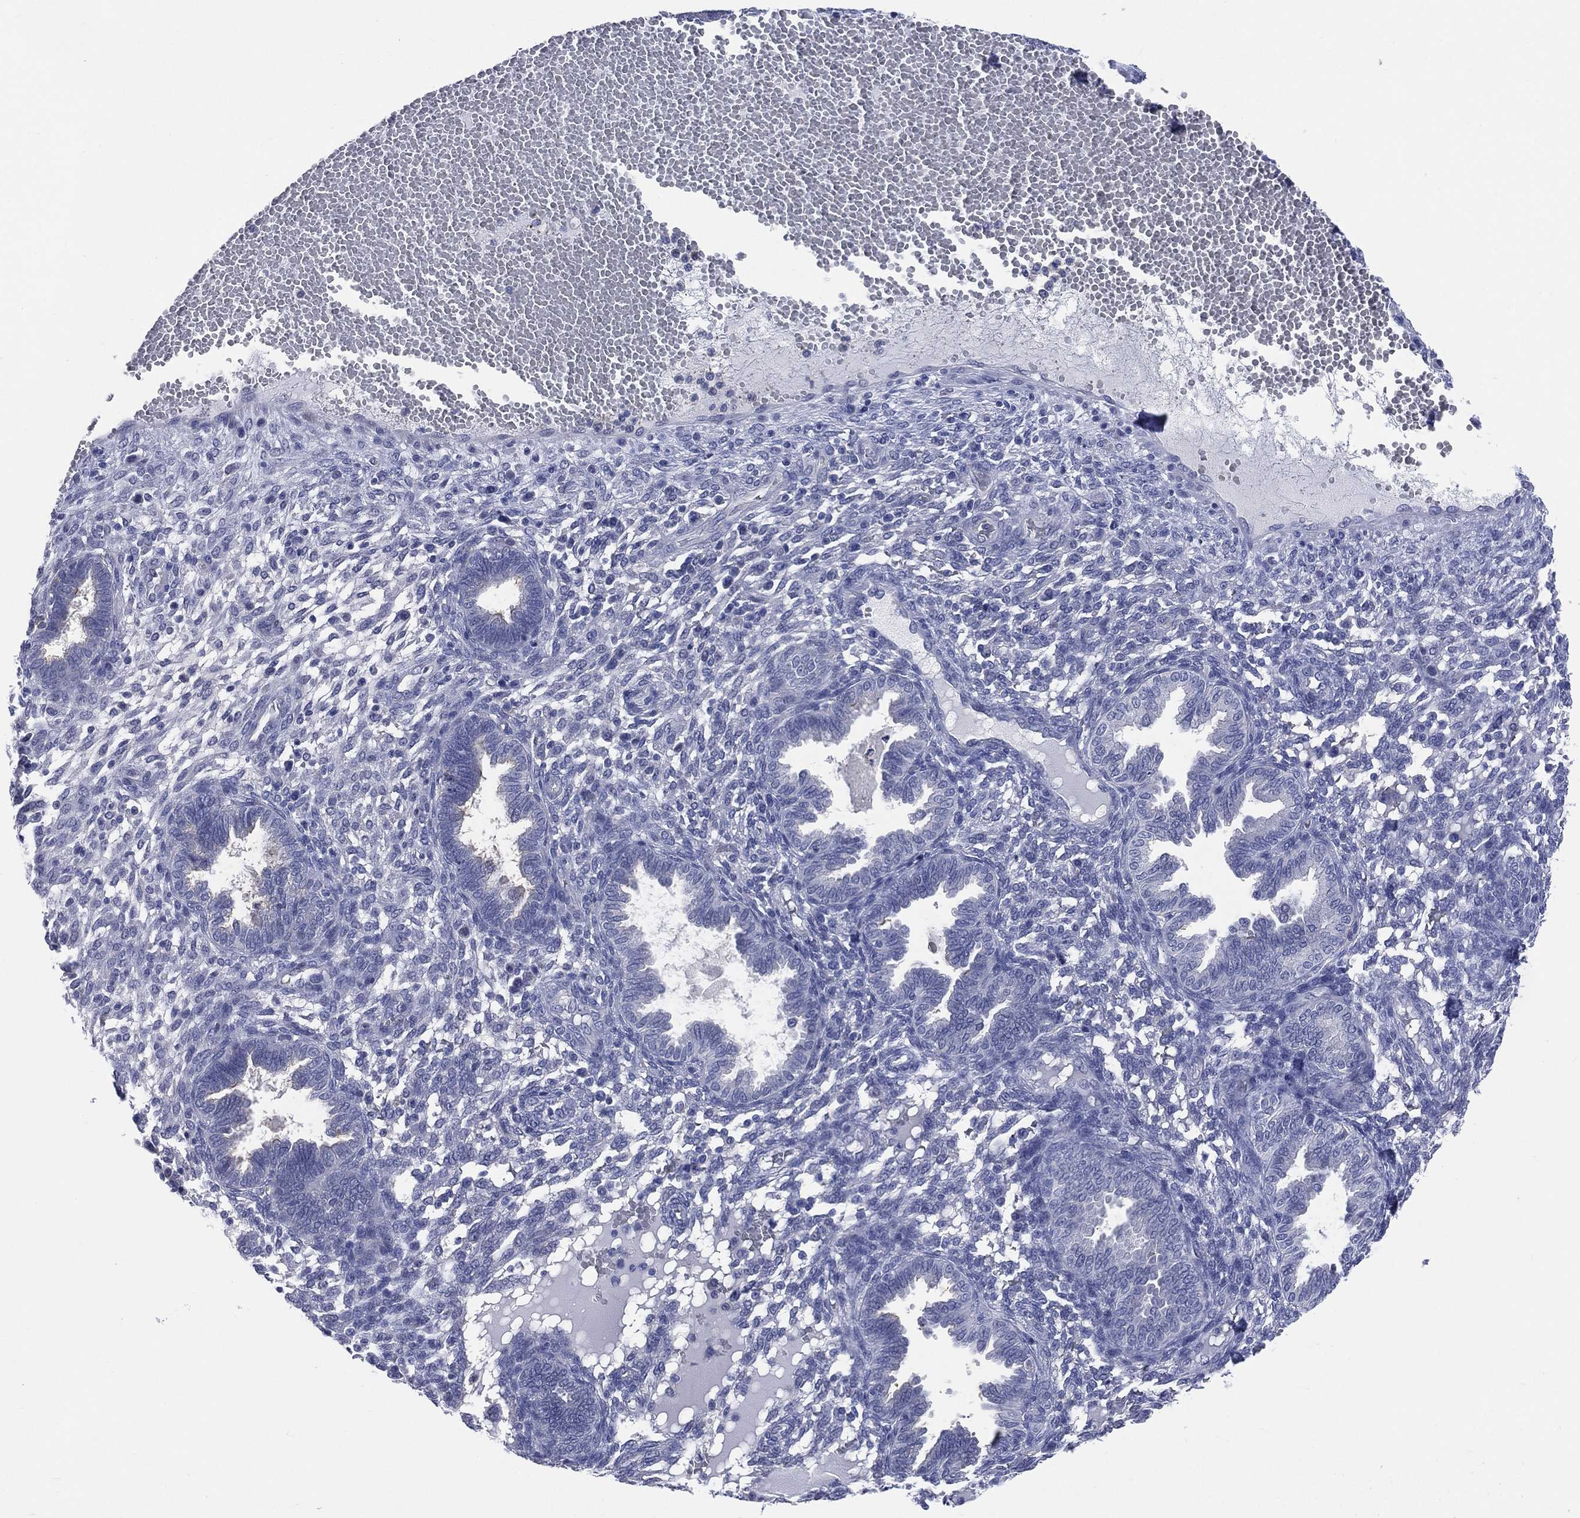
{"staining": {"intensity": "negative", "quantity": "none", "location": "none"}, "tissue": "endometrium", "cell_type": "Cells in endometrial stroma", "image_type": "normal", "snomed": [{"axis": "morphology", "description": "Normal tissue, NOS"}, {"axis": "topography", "description": "Endometrium"}], "caption": "Cells in endometrial stroma are negative for protein expression in benign human endometrium. Brightfield microscopy of immunohistochemistry stained with DAB (brown) and hematoxylin (blue), captured at high magnification.", "gene": "AKAP3", "patient": {"sex": "female", "age": 42}}